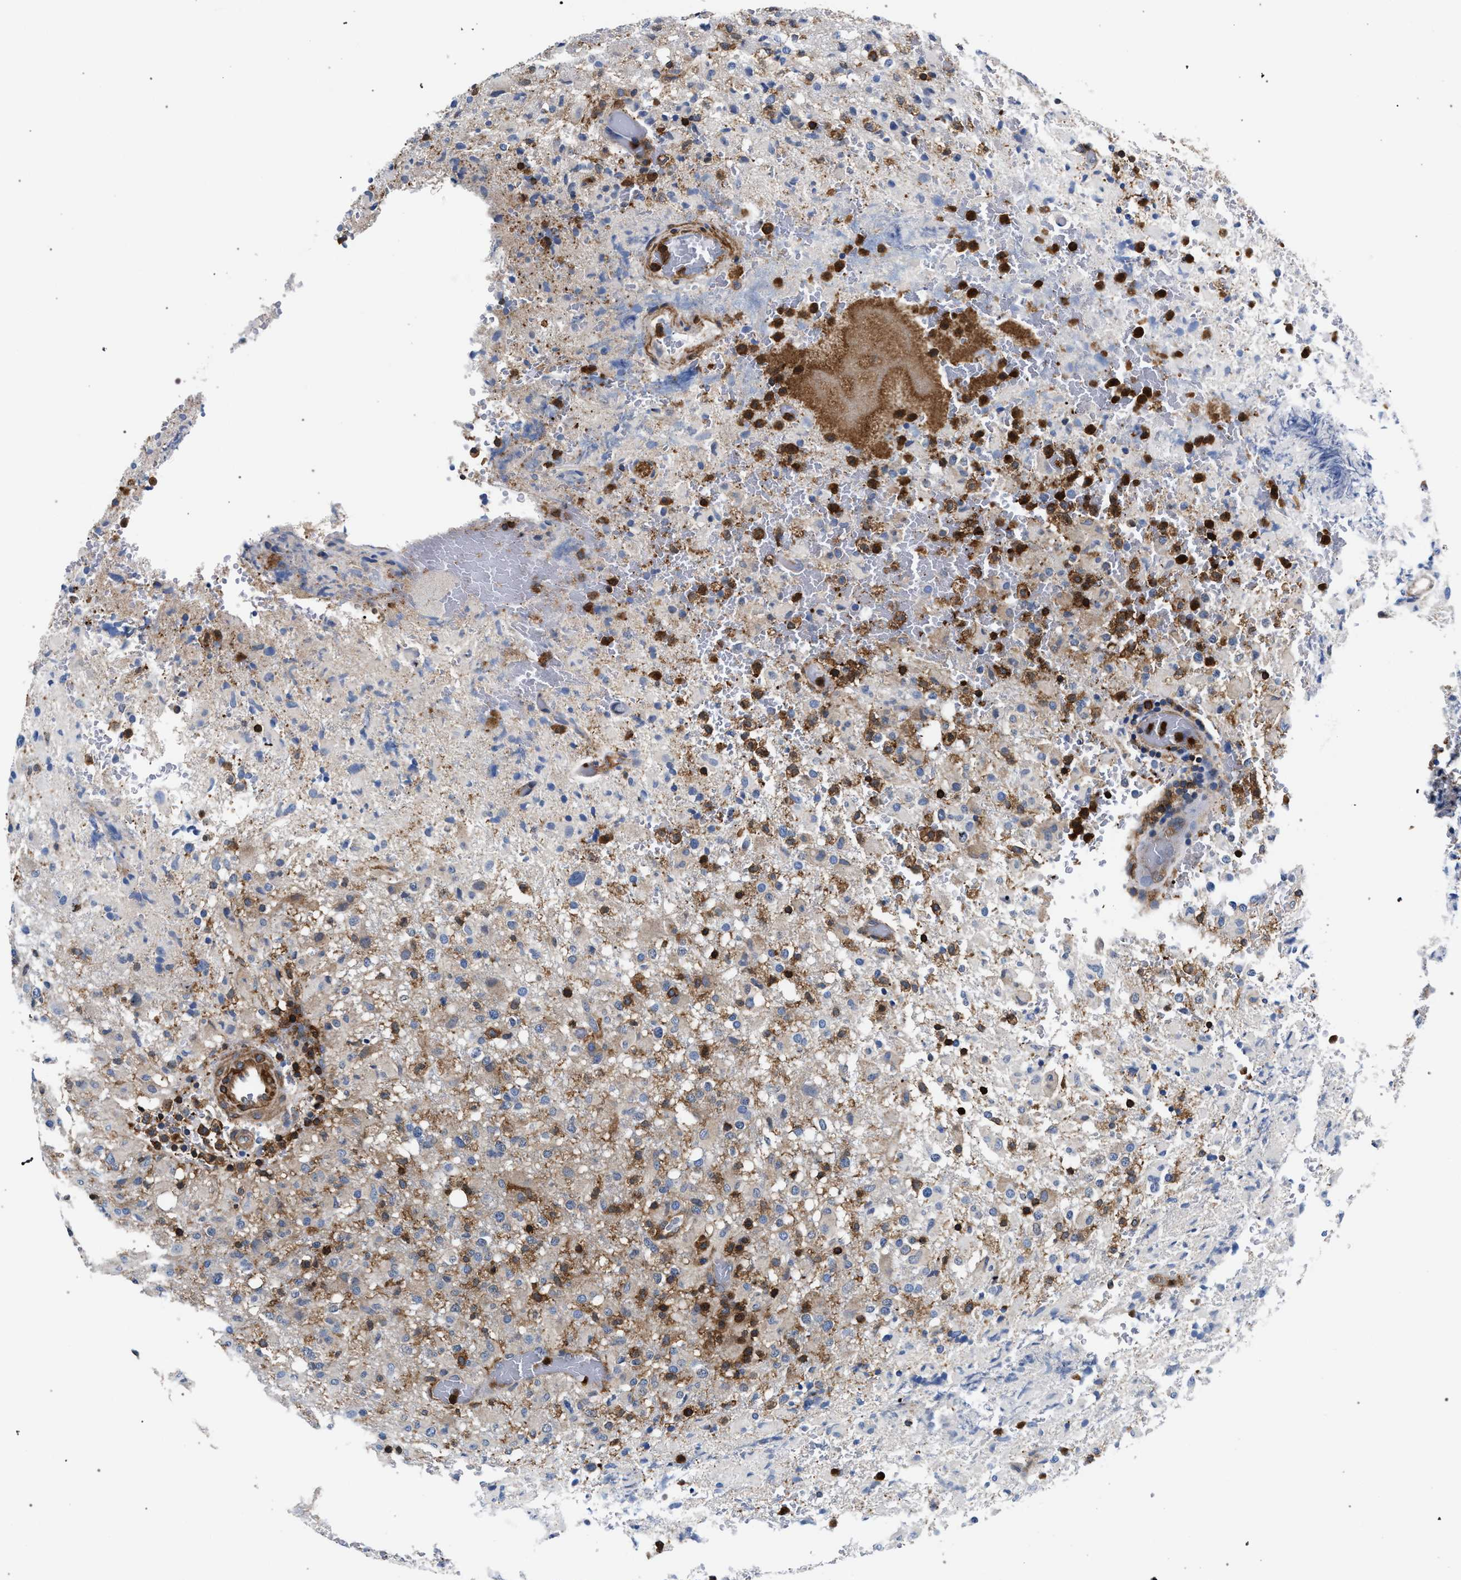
{"staining": {"intensity": "weak", "quantity": "<25%", "location": "cytoplasmic/membranous"}, "tissue": "glioma", "cell_type": "Tumor cells", "image_type": "cancer", "snomed": [{"axis": "morphology", "description": "Glioma, malignant, High grade"}, {"axis": "topography", "description": "Brain"}], "caption": "Immunohistochemistry (IHC) image of neoplastic tissue: malignant glioma (high-grade) stained with DAB (3,3'-diaminobenzidine) shows no significant protein positivity in tumor cells.", "gene": "LASP1", "patient": {"sex": "female", "age": 57}}